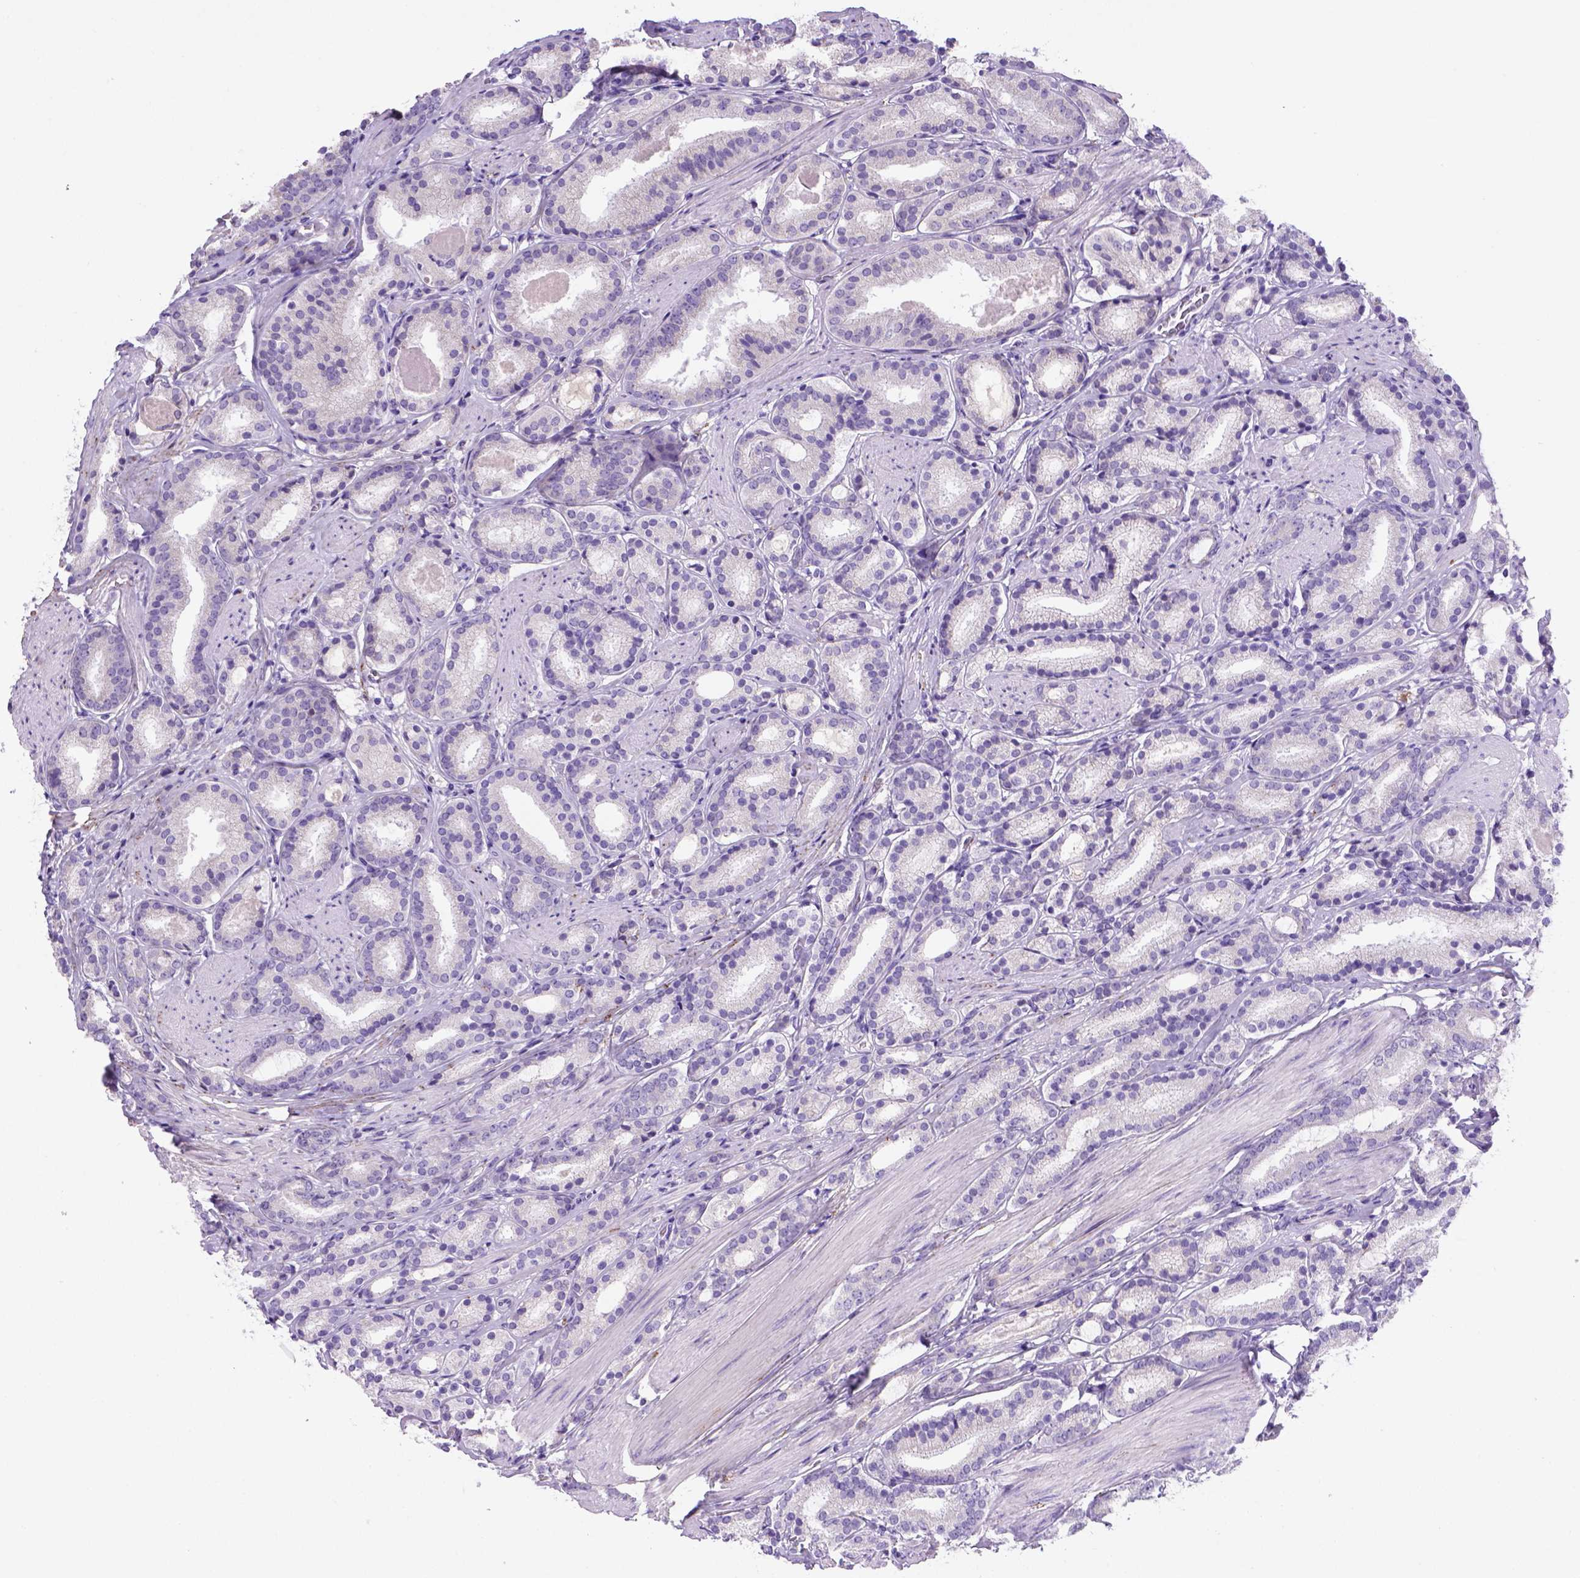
{"staining": {"intensity": "negative", "quantity": "none", "location": "none"}, "tissue": "prostate cancer", "cell_type": "Tumor cells", "image_type": "cancer", "snomed": [{"axis": "morphology", "description": "Adenocarcinoma, High grade"}, {"axis": "topography", "description": "Prostate"}], "caption": "Immunohistochemistry histopathology image of prostate cancer (high-grade adenocarcinoma) stained for a protein (brown), which demonstrates no expression in tumor cells.", "gene": "SIRPD", "patient": {"sex": "male", "age": 63}}